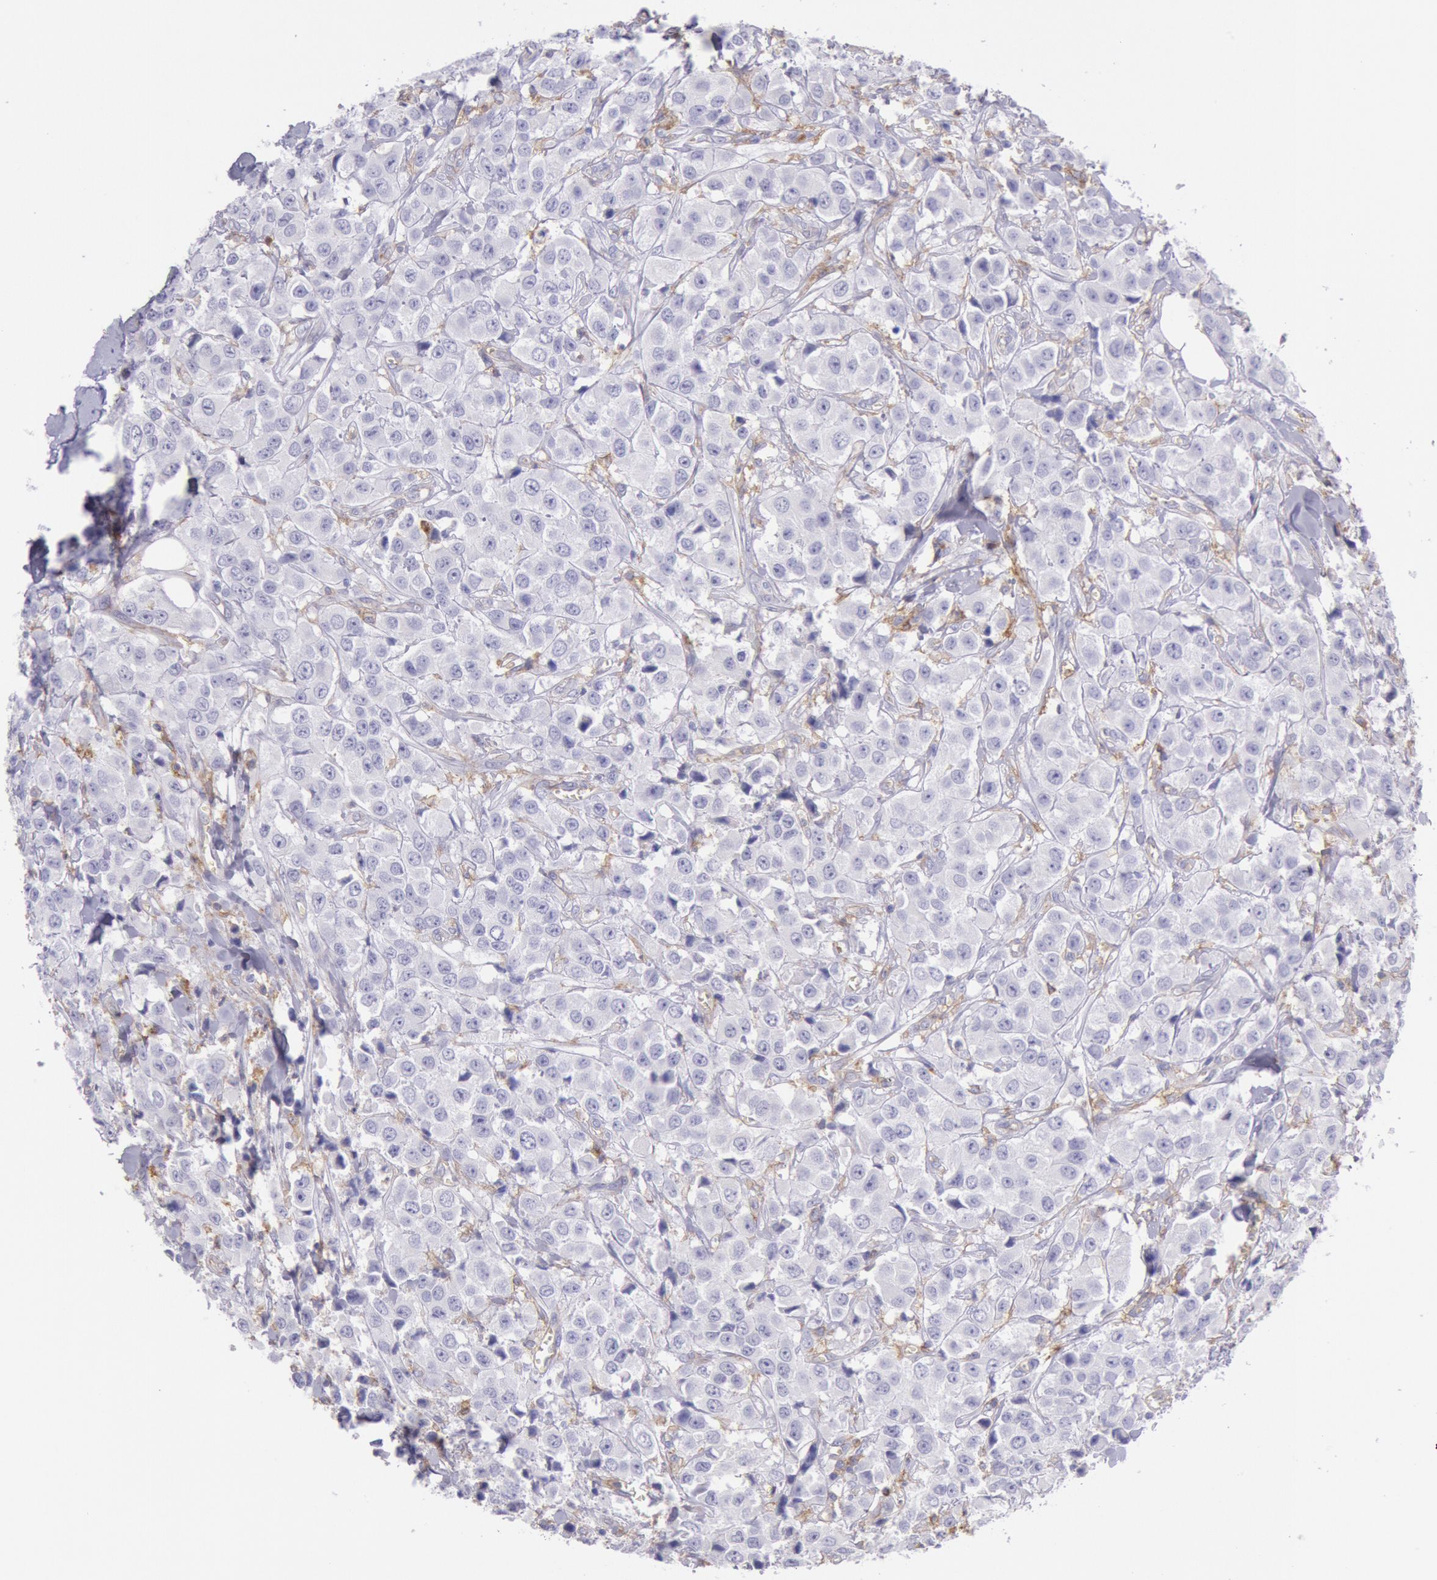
{"staining": {"intensity": "negative", "quantity": "none", "location": "none"}, "tissue": "breast cancer", "cell_type": "Tumor cells", "image_type": "cancer", "snomed": [{"axis": "morphology", "description": "Duct carcinoma"}, {"axis": "topography", "description": "Breast"}], "caption": "A histopathology image of human infiltrating ductal carcinoma (breast) is negative for staining in tumor cells.", "gene": "LYN", "patient": {"sex": "female", "age": 58}}